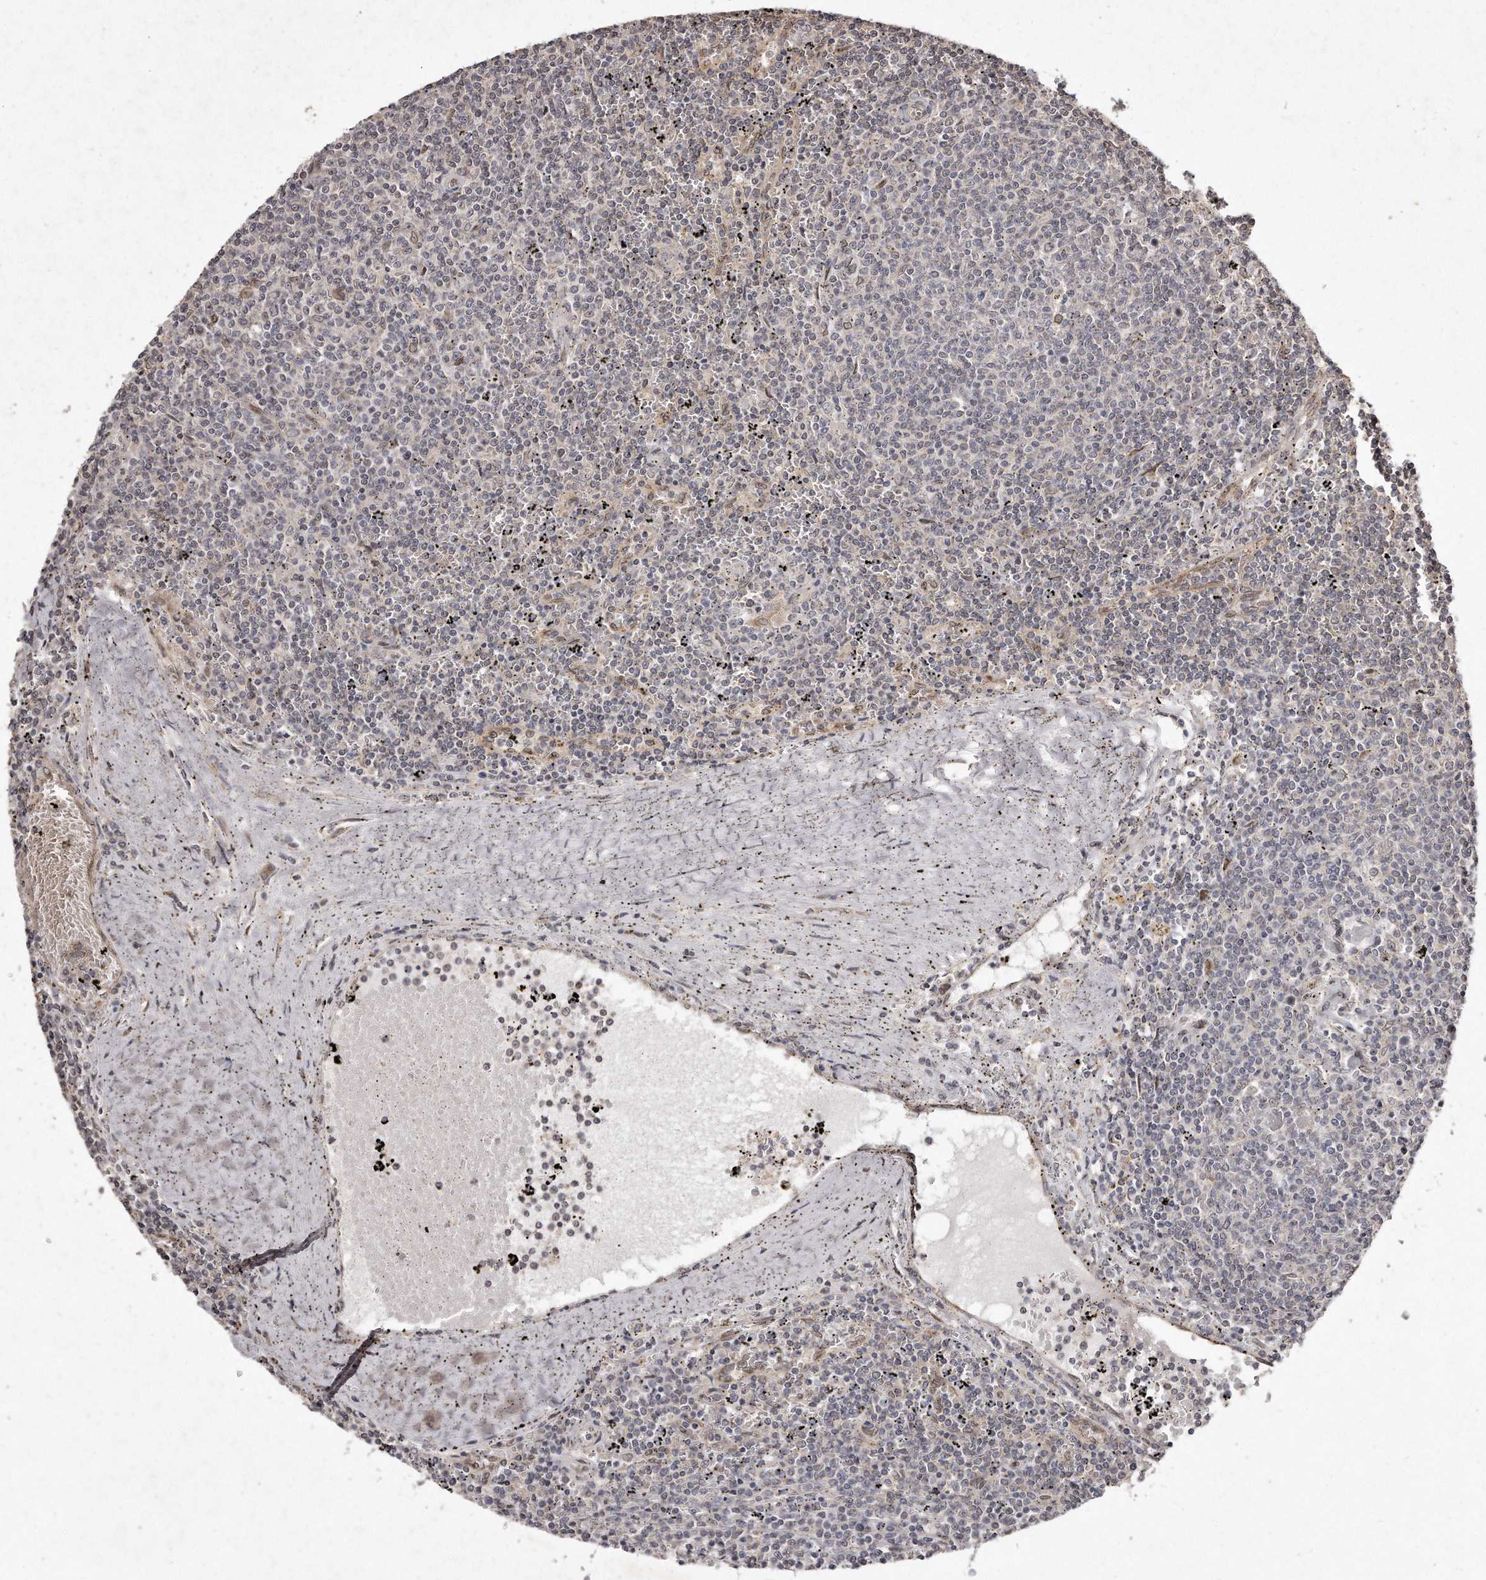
{"staining": {"intensity": "negative", "quantity": "none", "location": "none"}, "tissue": "lymphoma", "cell_type": "Tumor cells", "image_type": "cancer", "snomed": [{"axis": "morphology", "description": "Malignant lymphoma, non-Hodgkin's type, Low grade"}, {"axis": "topography", "description": "Spleen"}], "caption": "Immunohistochemistry of lymphoma reveals no positivity in tumor cells. (DAB IHC visualized using brightfield microscopy, high magnification).", "gene": "HASPIN", "patient": {"sex": "female", "age": 50}}